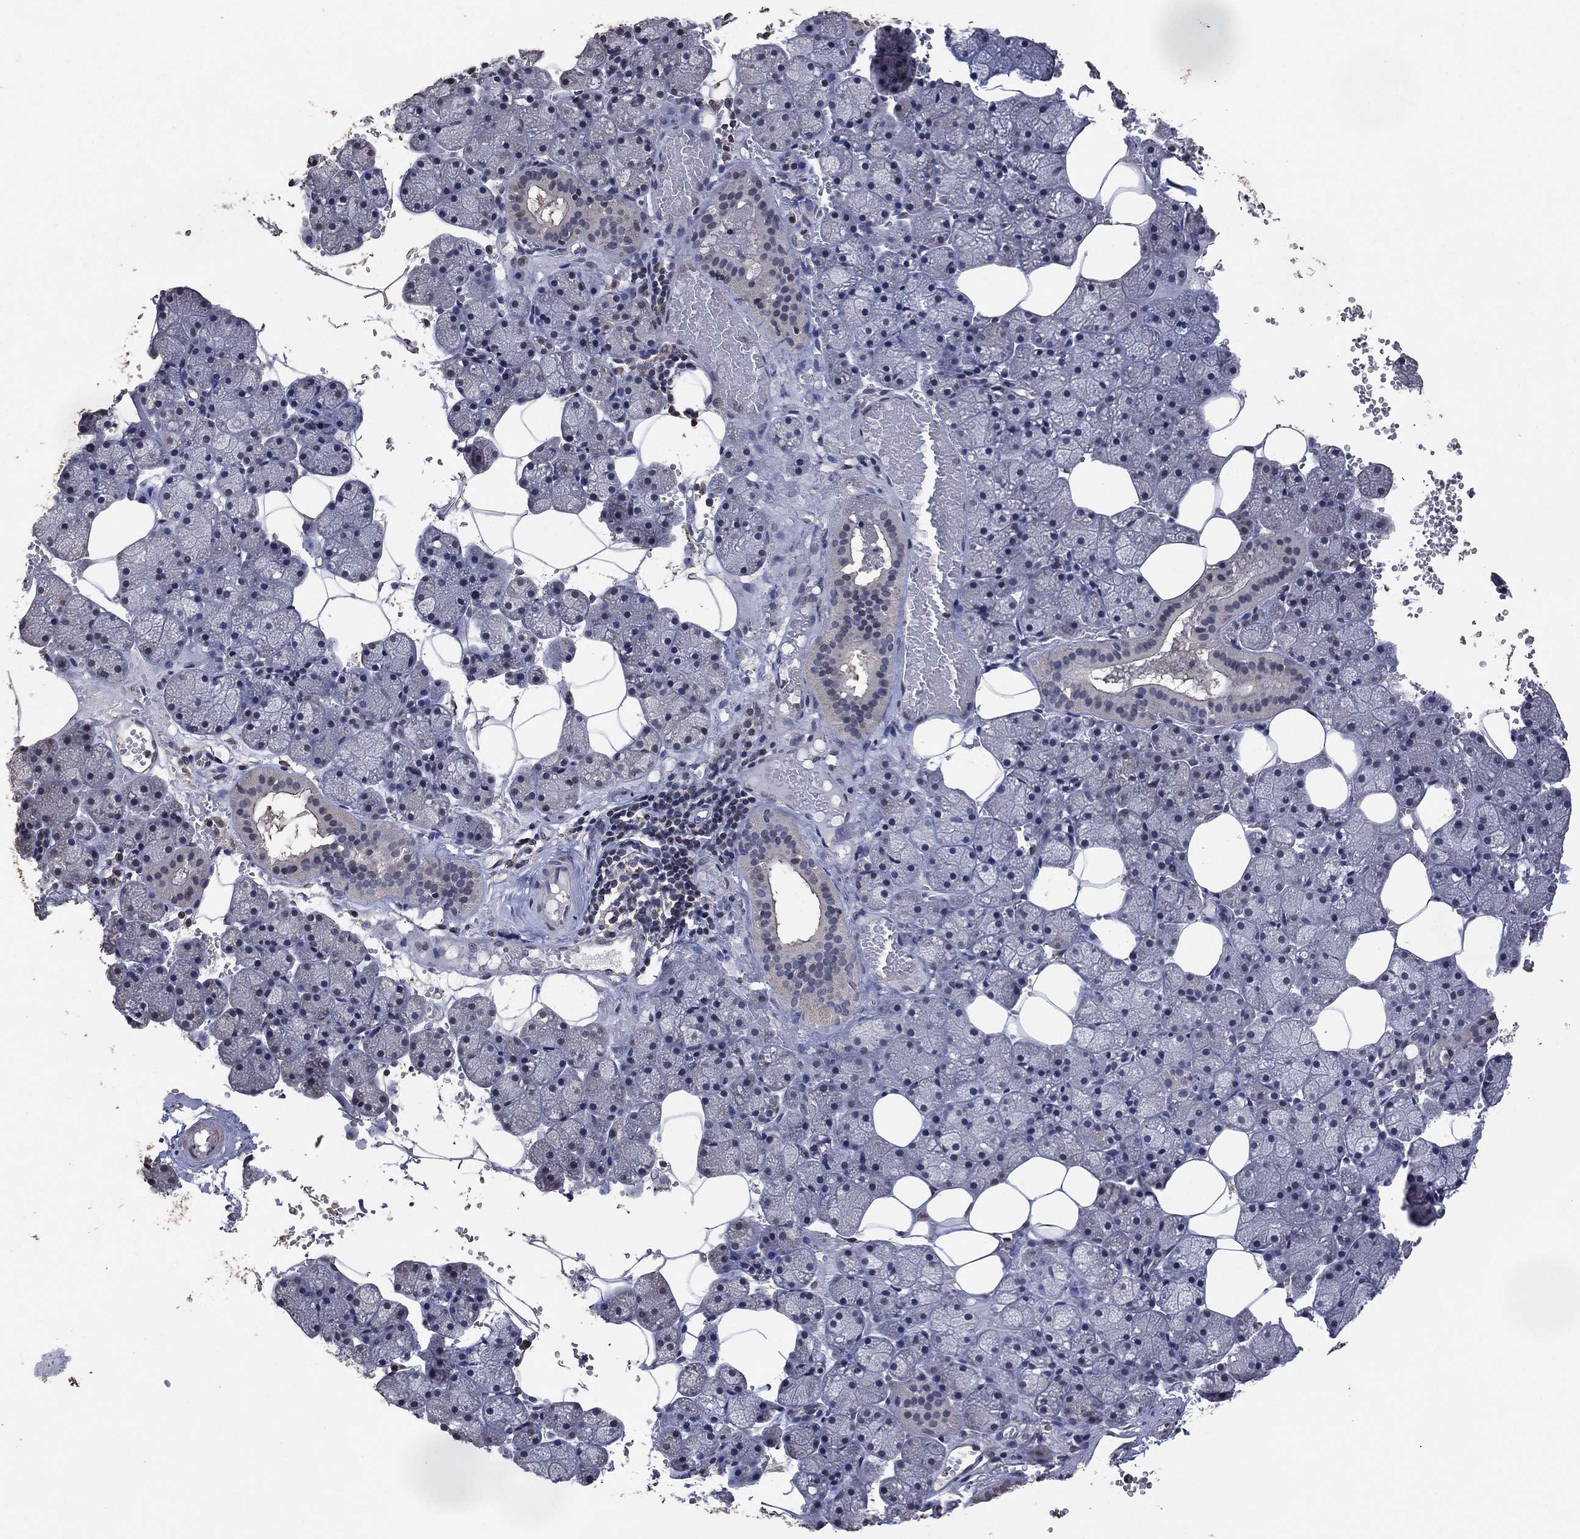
{"staining": {"intensity": "negative", "quantity": "none", "location": "none"}, "tissue": "salivary gland", "cell_type": "Glandular cells", "image_type": "normal", "snomed": [{"axis": "morphology", "description": "Normal tissue, NOS"}, {"axis": "topography", "description": "Salivary gland"}], "caption": "IHC image of normal salivary gland: human salivary gland stained with DAB (3,3'-diaminobenzidine) shows no significant protein positivity in glandular cells. (DAB immunohistochemistry visualized using brightfield microscopy, high magnification).", "gene": "ADPRHL1", "patient": {"sex": "male", "age": 38}}